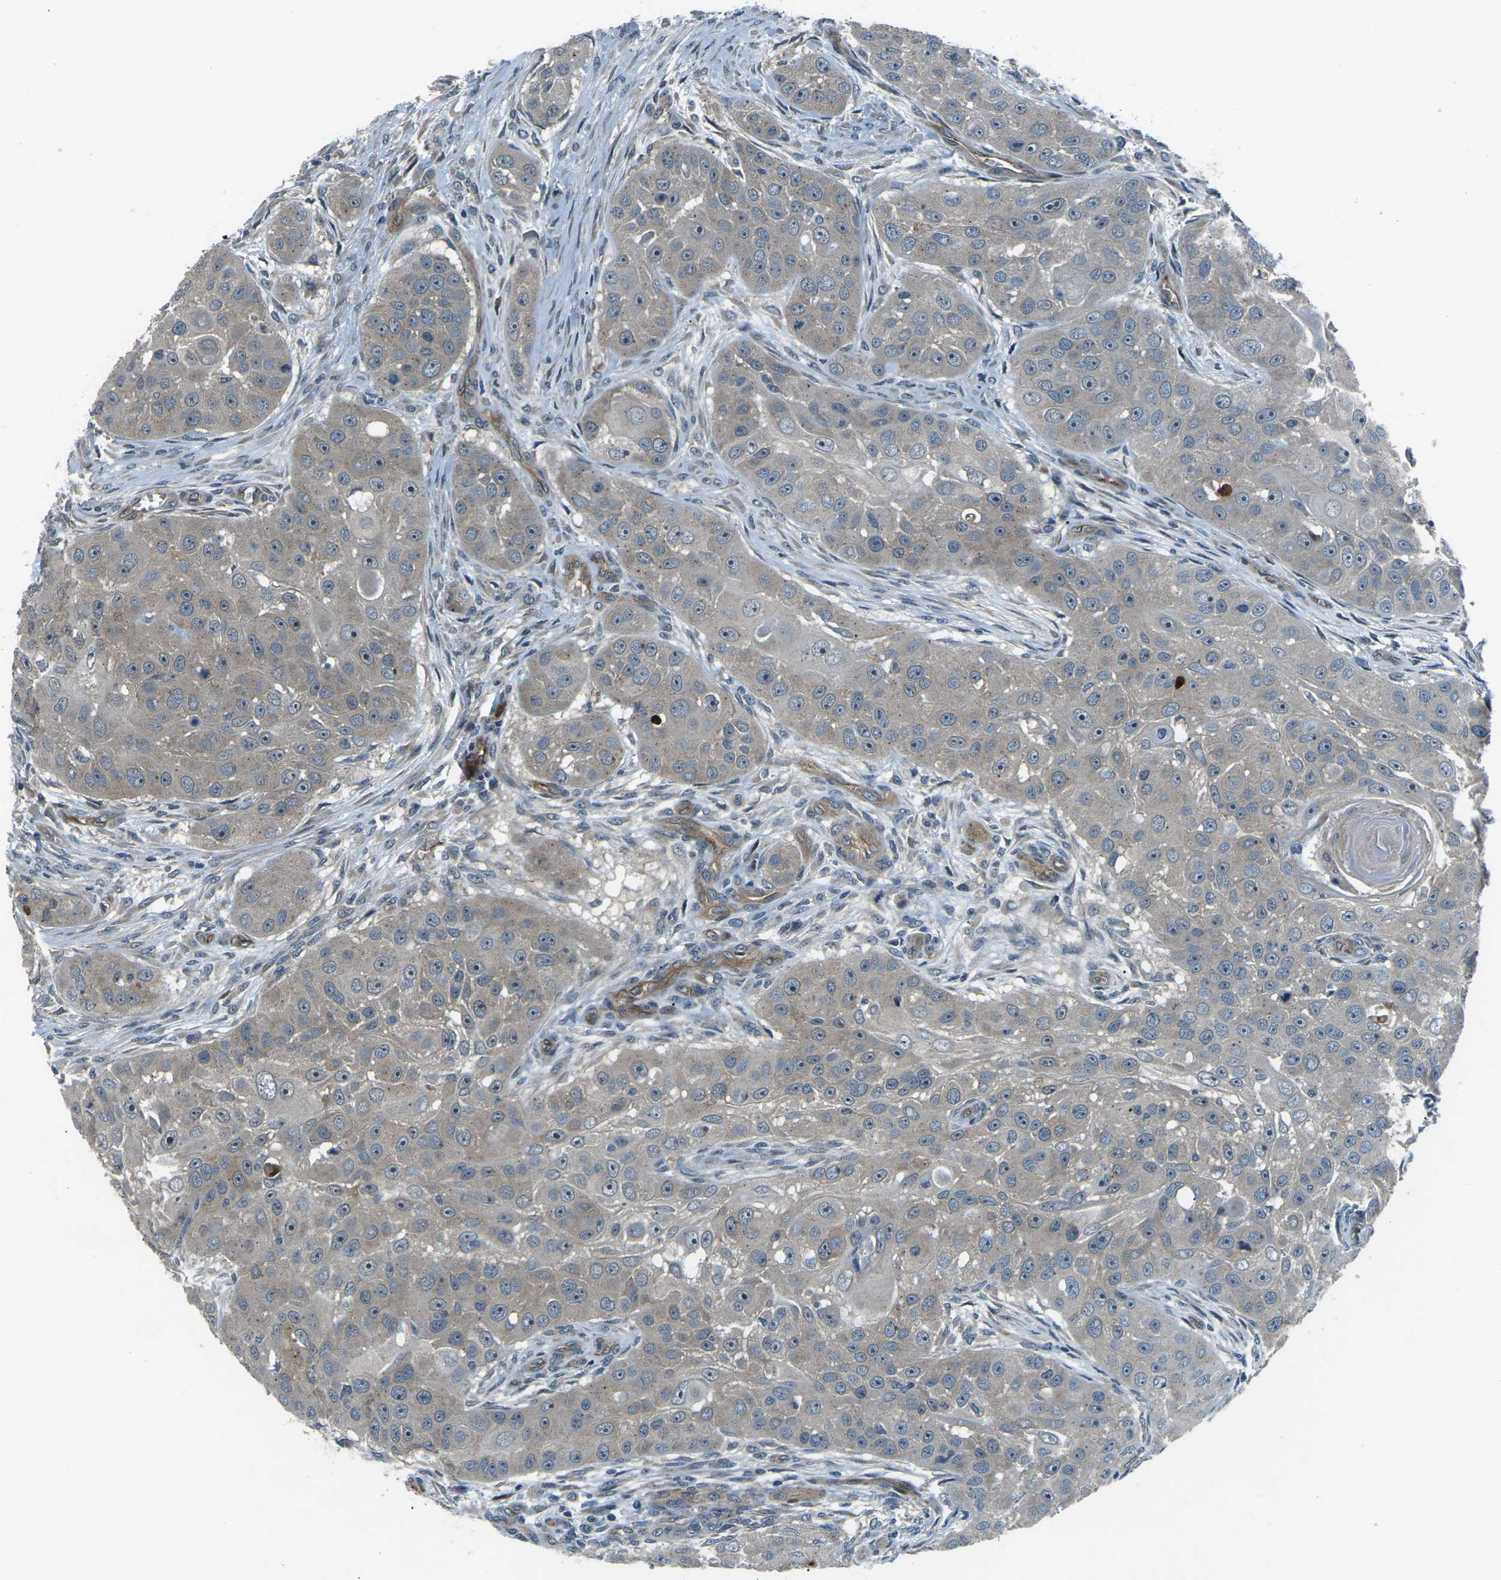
{"staining": {"intensity": "weak", "quantity": "<25%", "location": "cytoplasmic/membranous"}, "tissue": "head and neck cancer", "cell_type": "Tumor cells", "image_type": "cancer", "snomed": [{"axis": "morphology", "description": "Normal tissue, NOS"}, {"axis": "morphology", "description": "Squamous cell carcinoma, NOS"}, {"axis": "topography", "description": "Skeletal muscle"}, {"axis": "topography", "description": "Head-Neck"}], "caption": "DAB (3,3'-diaminobenzidine) immunohistochemical staining of head and neck cancer demonstrates no significant staining in tumor cells. Nuclei are stained in blue.", "gene": "AFAP1", "patient": {"sex": "male", "age": 51}}